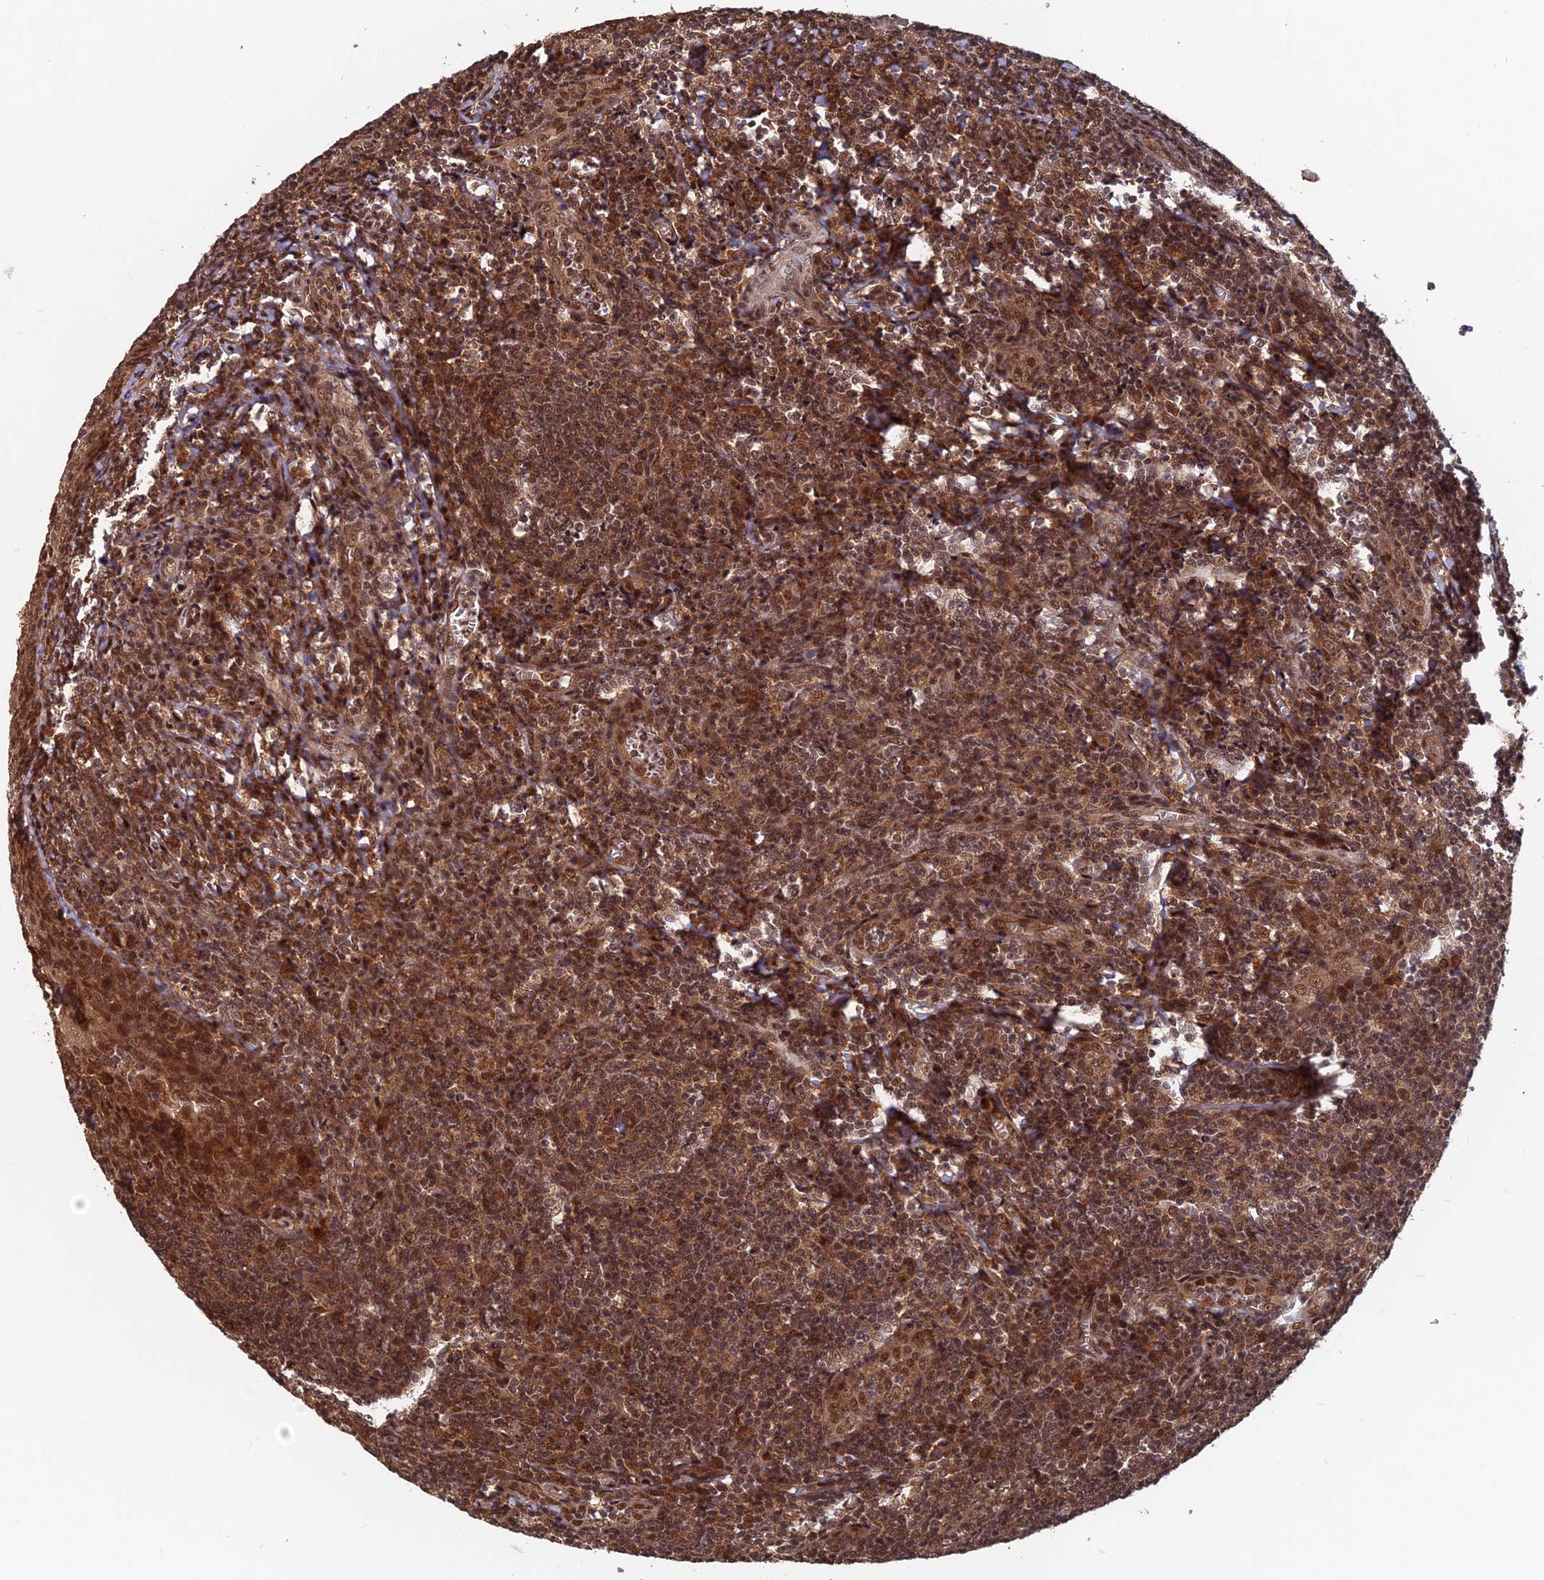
{"staining": {"intensity": "moderate", "quantity": ">75%", "location": "cytoplasmic/membranous,nuclear"}, "tissue": "tonsil", "cell_type": "Germinal center cells", "image_type": "normal", "snomed": [{"axis": "morphology", "description": "Normal tissue, NOS"}, {"axis": "topography", "description": "Tonsil"}], "caption": "Tonsil stained with DAB immunohistochemistry exhibits medium levels of moderate cytoplasmic/membranous,nuclear expression in approximately >75% of germinal center cells. Using DAB (brown) and hematoxylin (blue) stains, captured at high magnification using brightfield microscopy.", "gene": "FAM53C", "patient": {"sex": "male", "age": 27}}